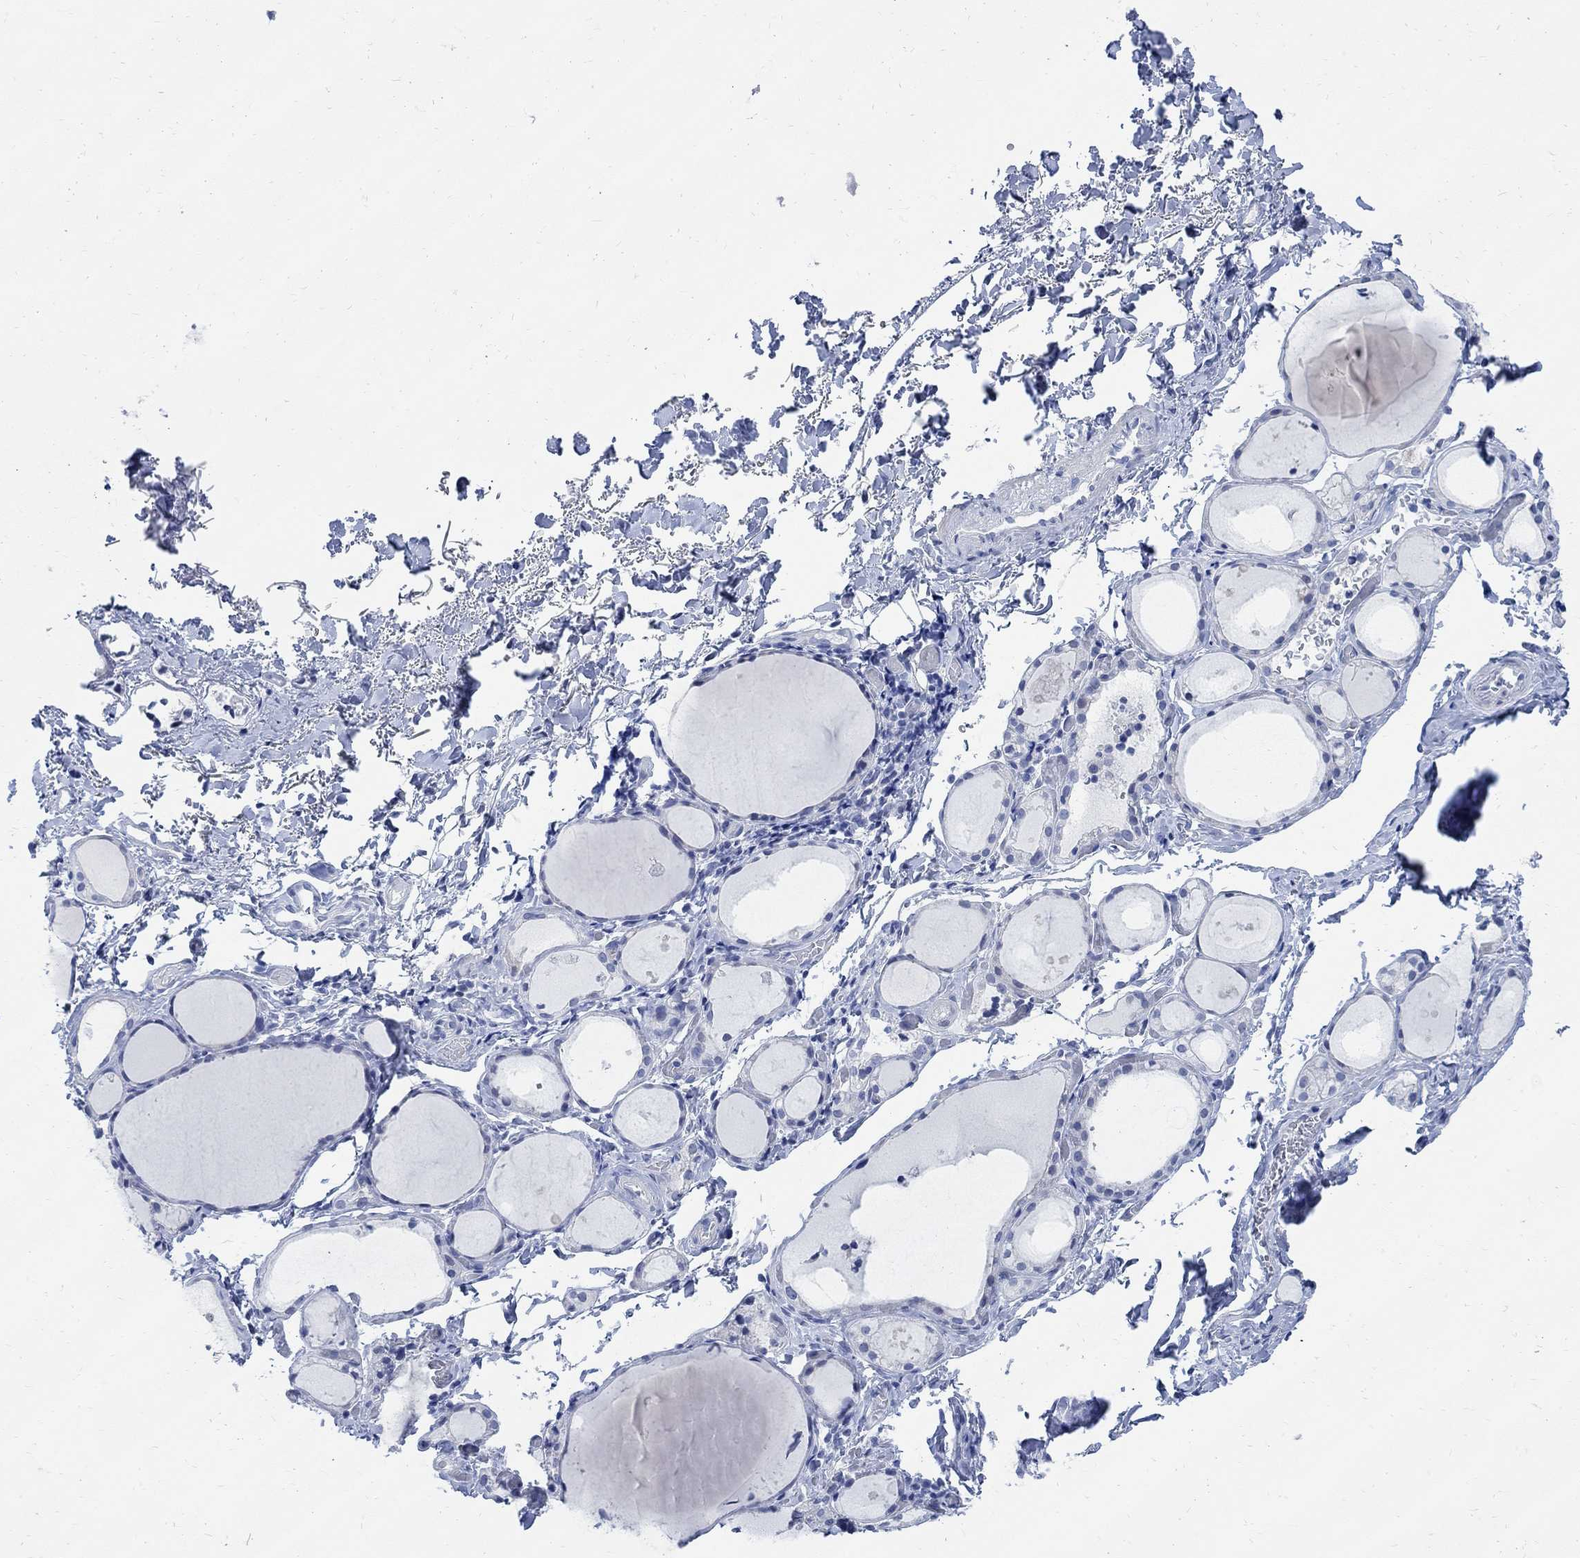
{"staining": {"intensity": "negative", "quantity": "none", "location": "none"}, "tissue": "thyroid gland", "cell_type": "Glandular cells", "image_type": "normal", "snomed": [{"axis": "morphology", "description": "Normal tissue, NOS"}, {"axis": "topography", "description": "Thyroid gland"}], "caption": "The IHC image has no significant expression in glandular cells of thyroid gland. (Brightfield microscopy of DAB immunohistochemistry (IHC) at high magnification).", "gene": "CAMK2N1", "patient": {"sex": "male", "age": 68}}